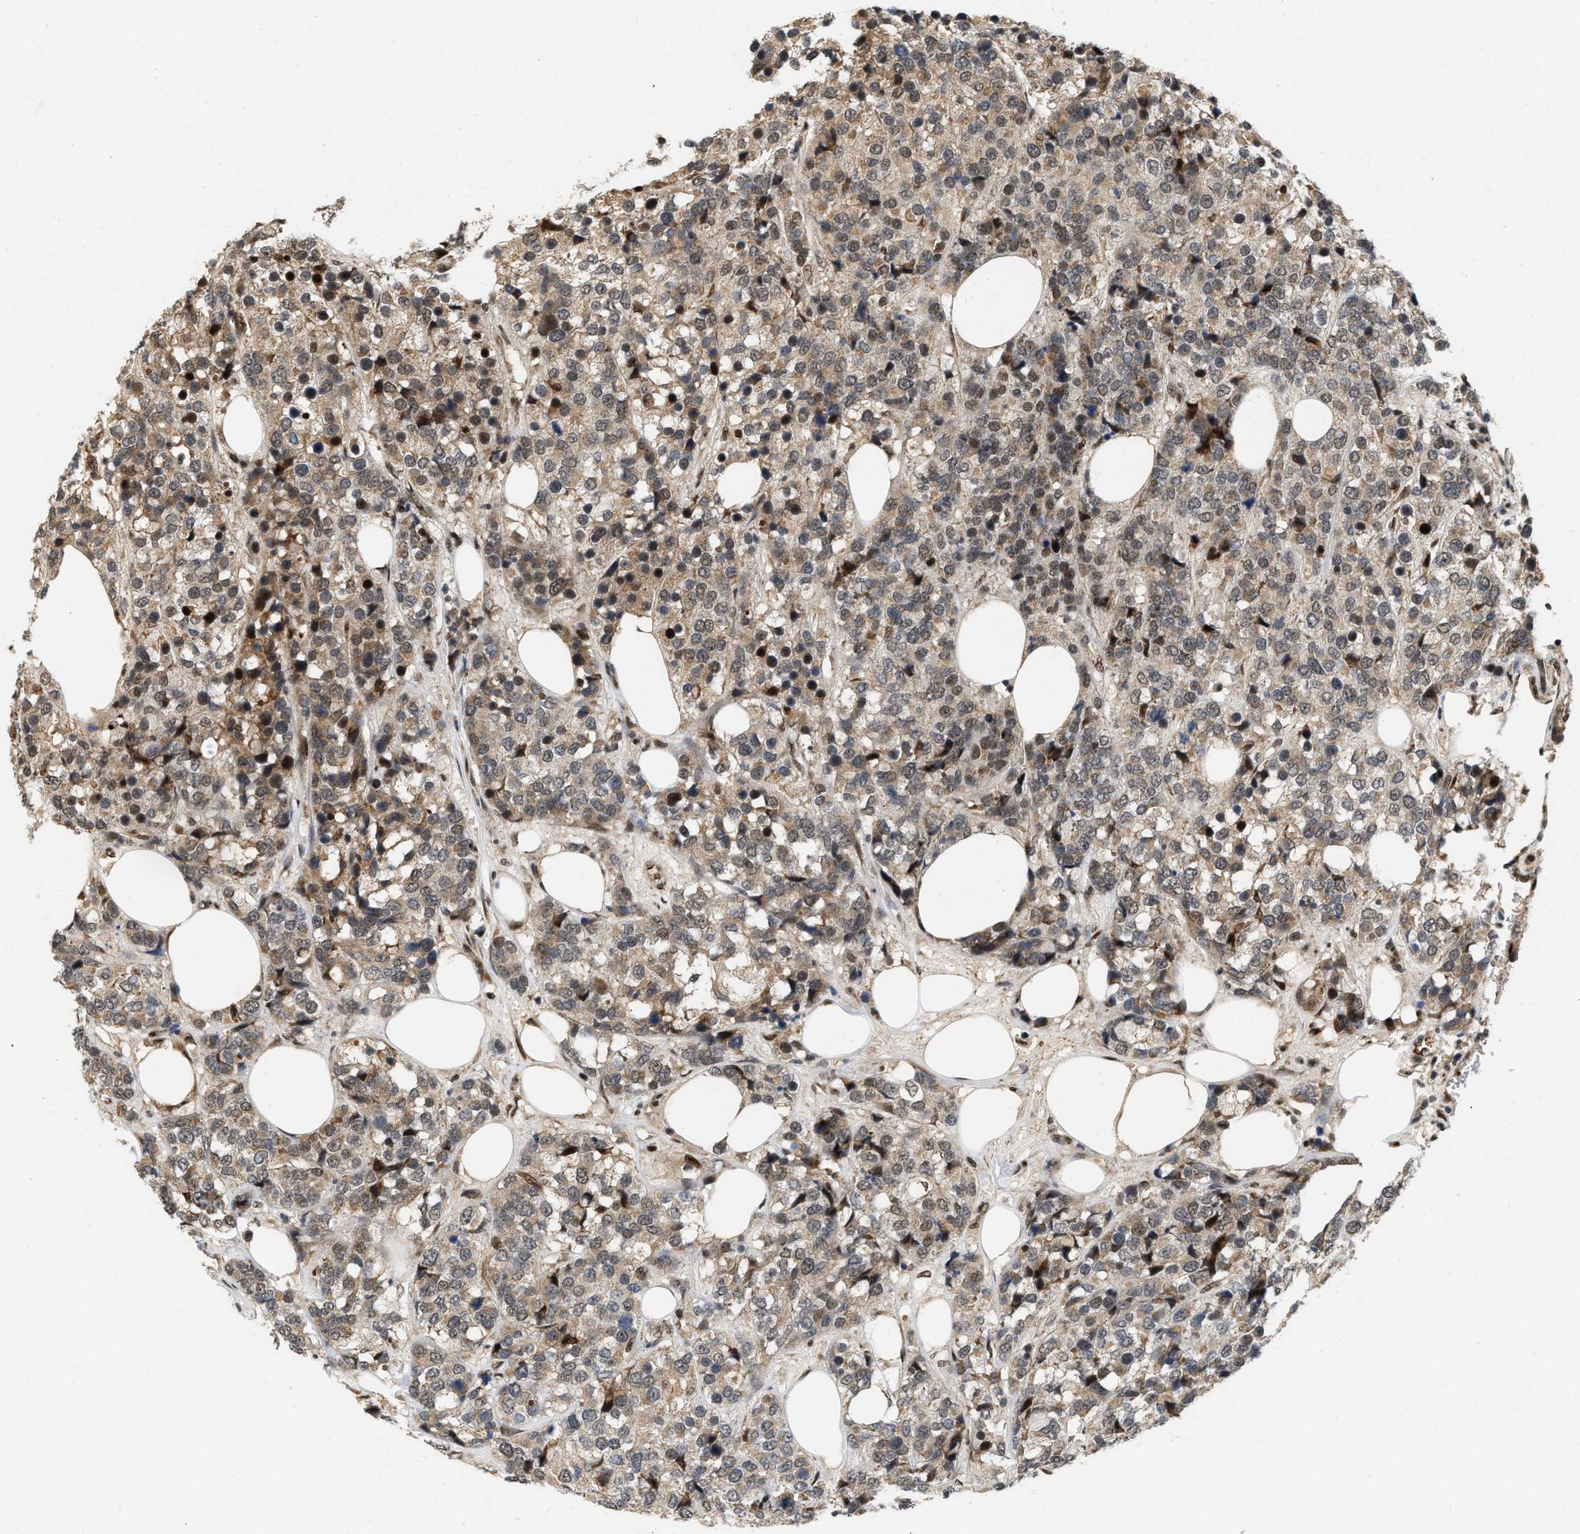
{"staining": {"intensity": "moderate", "quantity": ">75%", "location": "cytoplasmic/membranous,nuclear"}, "tissue": "breast cancer", "cell_type": "Tumor cells", "image_type": "cancer", "snomed": [{"axis": "morphology", "description": "Lobular carcinoma"}, {"axis": "topography", "description": "Breast"}], "caption": "A high-resolution photomicrograph shows immunohistochemistry staining of lobular carcinoma (breast), which displays moderate cytoplasmic/membranous and nuclear staining in about >75% of tumor cells. (DAB = brown stain, brightfield microscopy at high magnification).", "gene": "ANKRD11", "patient": {"sex": "female", "age": 59}}